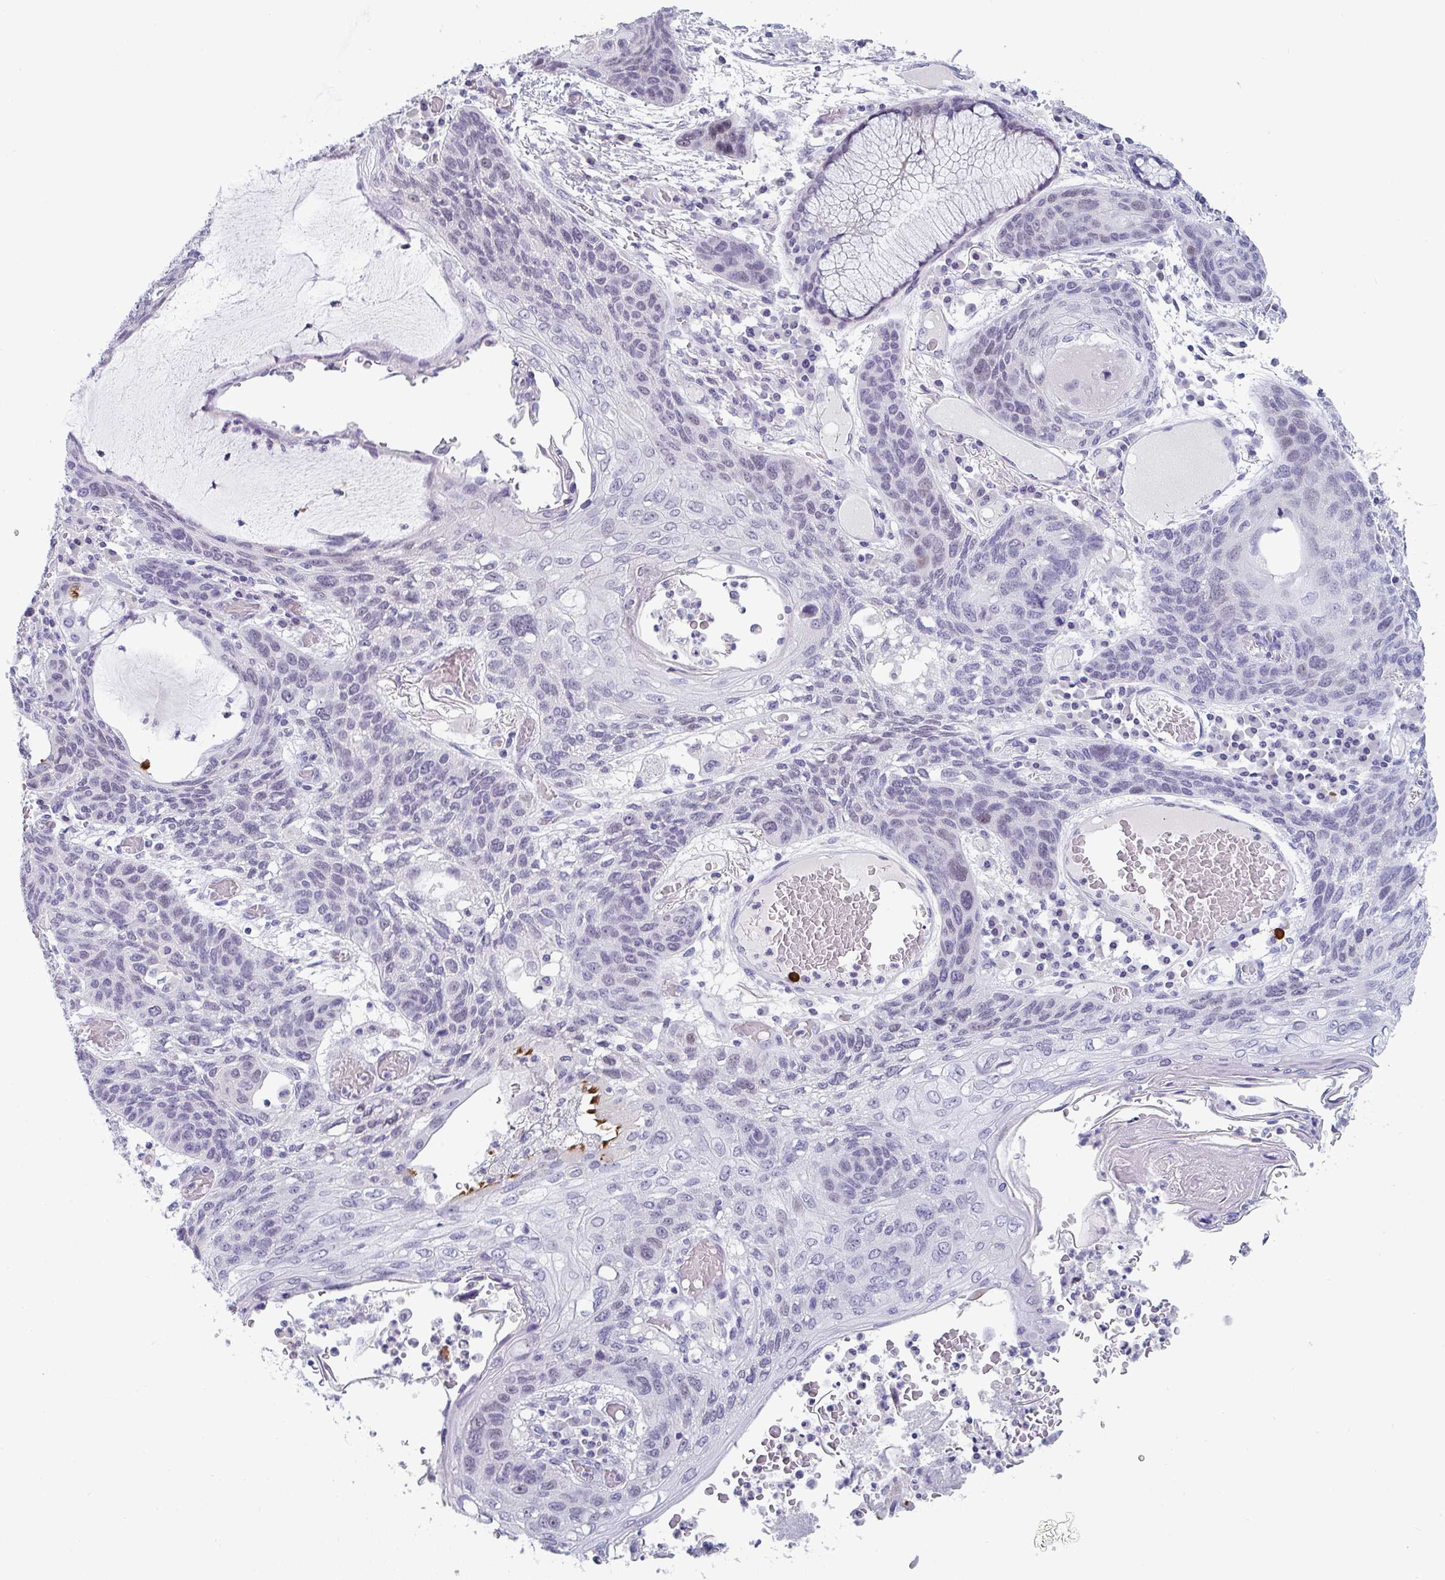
{"staining": {"intensity": "weak", "quantity": "<25%", "location": "nuclear"}, "tissue": "lung cancer", "cell_type": "Tumor cells", "image_type": "cancer", "snomed": [{"axis": "morphology", "description": "Squamous cell carcinoma, NOS"}, {"axis": "morphology", "description": "Squamous cell carcinoma, metastatic, NOS"}, {"axis": "topography", "description": "Lymph node"}, {"axis": "topography", "description": "Lung"}], "caption": "Immunohistochemistry (IHC) image of squamous cell carcinoma (lung) stained for a protein (brown), which reveals no positivity in tumor cells.", "gene": "RUBCN", "patient": {"sex": "male", "age": 41}}